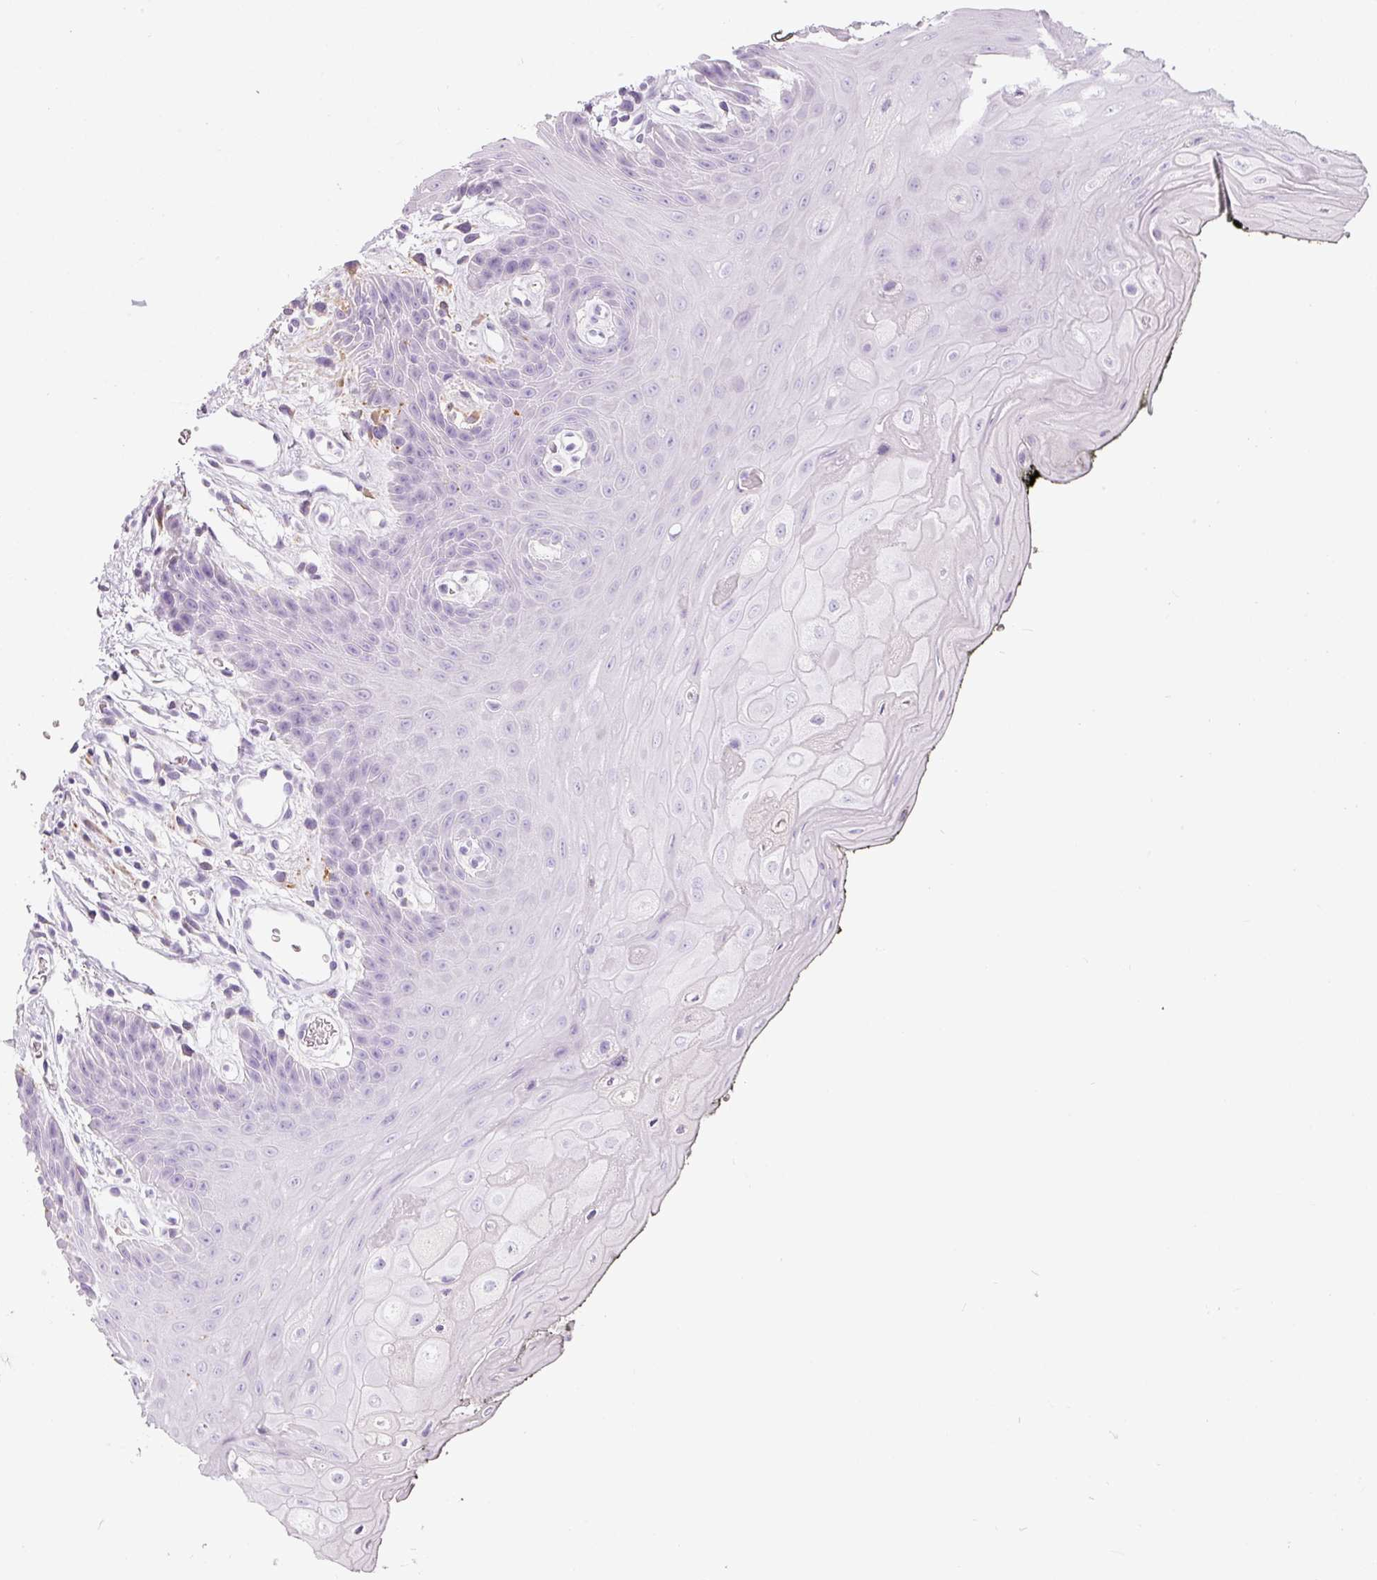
{"staining": {"intensity": "negative", "quantity": "none", "location": "none"}, "tissue": "oral mucosa", "cell_type": "Squamous epithelial cells", "image_type": "normal", "snomed": [{"axis": "morphology", "description": "Normal tissue, NOS"}, {"axis": "topography", "description": "Oral tissue"}, {"axis": "topography", "description": "Tounge, NOS"}], "caption": "A photomicrograph of human oral mucosa is negative for staining in squamous epithelial cells. Nuclei are stained in blue.", "gene": "DNM1", "patient": {"sex": "female", "age": 59}}